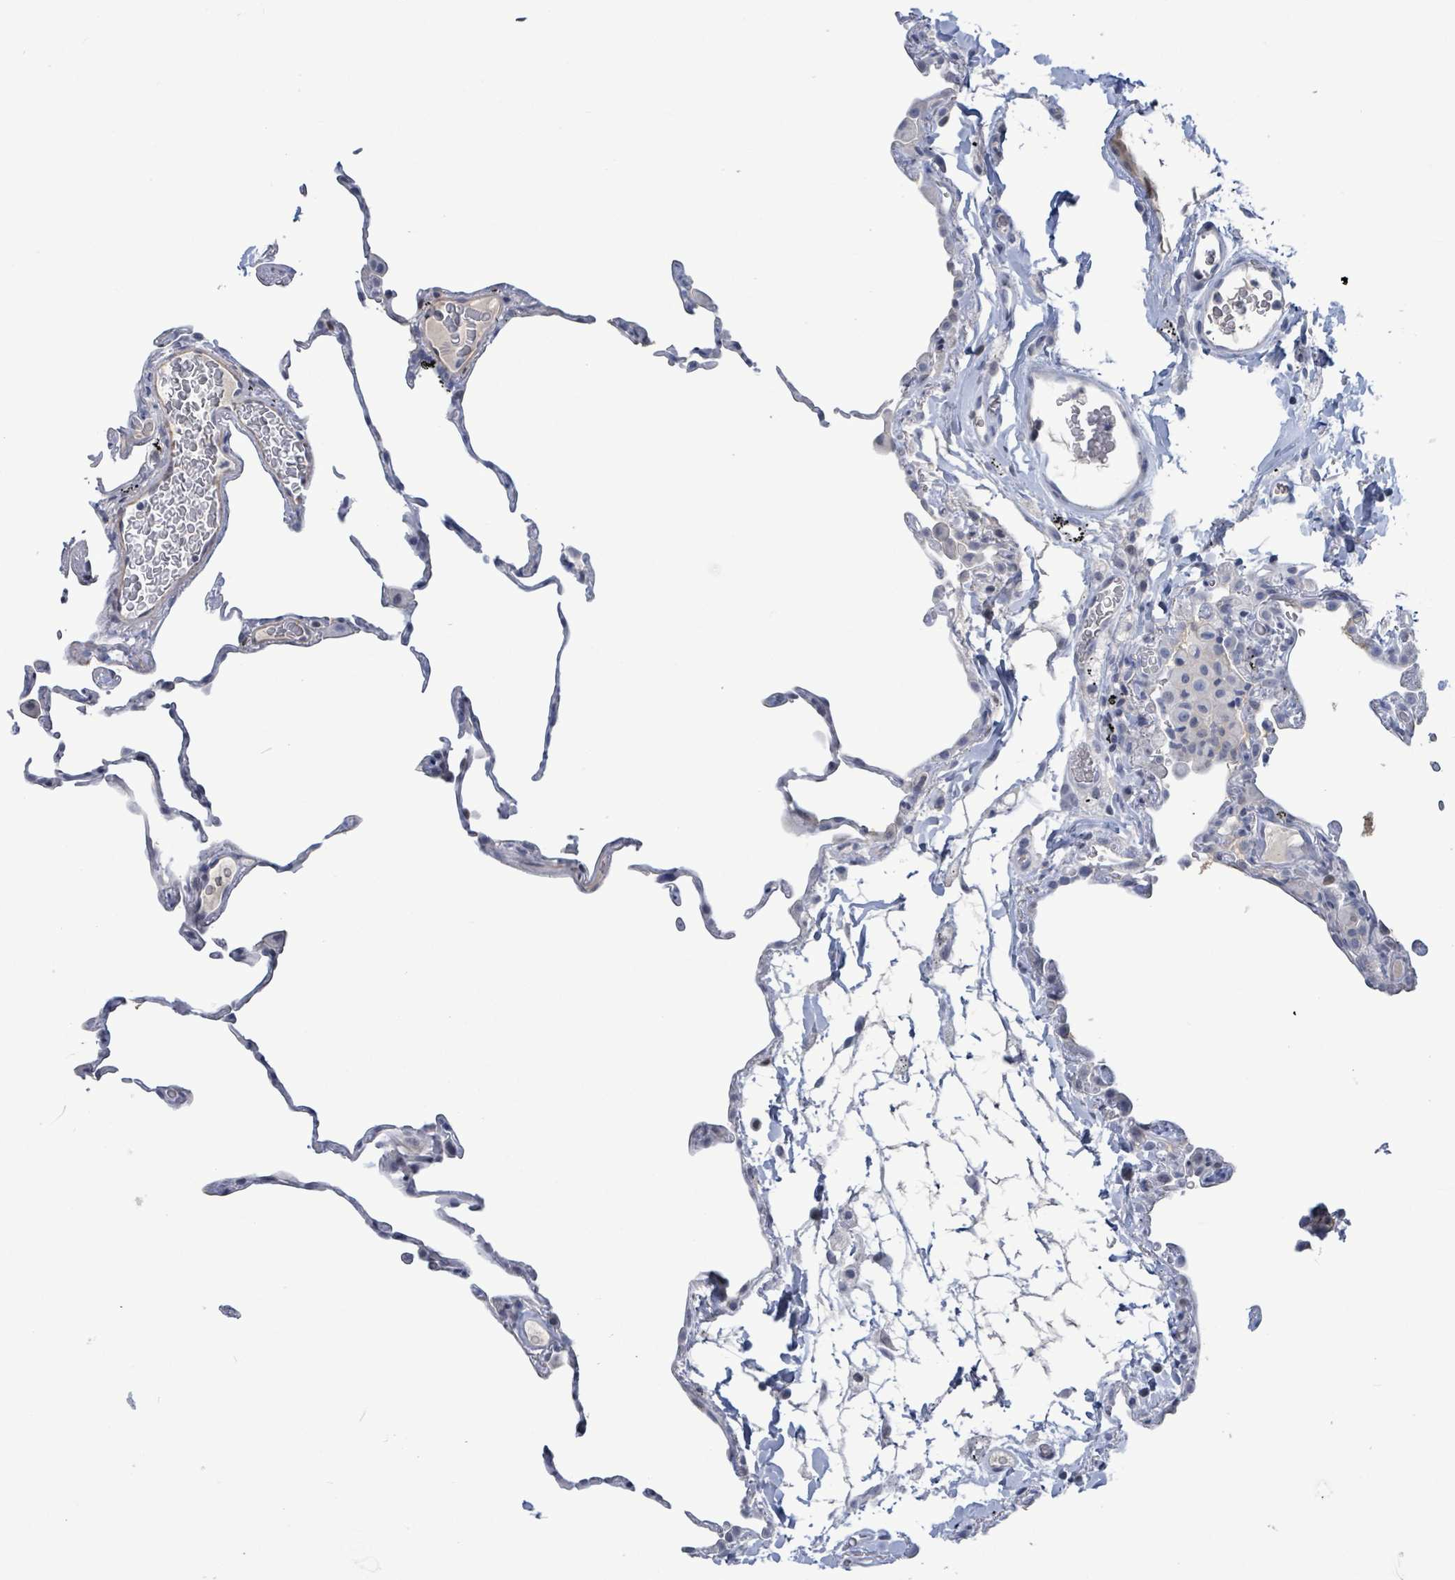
{"staining": {"intensity": "negative", "quantity": "none", "location": "none"}, "tissue": "lung", "cell_type": "Alveolar cells", "image_type": "normal", "snomed": [{"axis": "morphology", "description": "Normal tissue, NOS"}, {"axis": "topography", "description": "Lung"}], "caption": "A high-resolution photomicrograph shows immunohistochemistry (IHC) staining of normal lung, which reveals no significant positivity in alveolar cells. (DAB immunohistochemistry with hematoxylin counter stain).", "gene": "NTN3", "patient": {"sex": "female", "age": 57}}